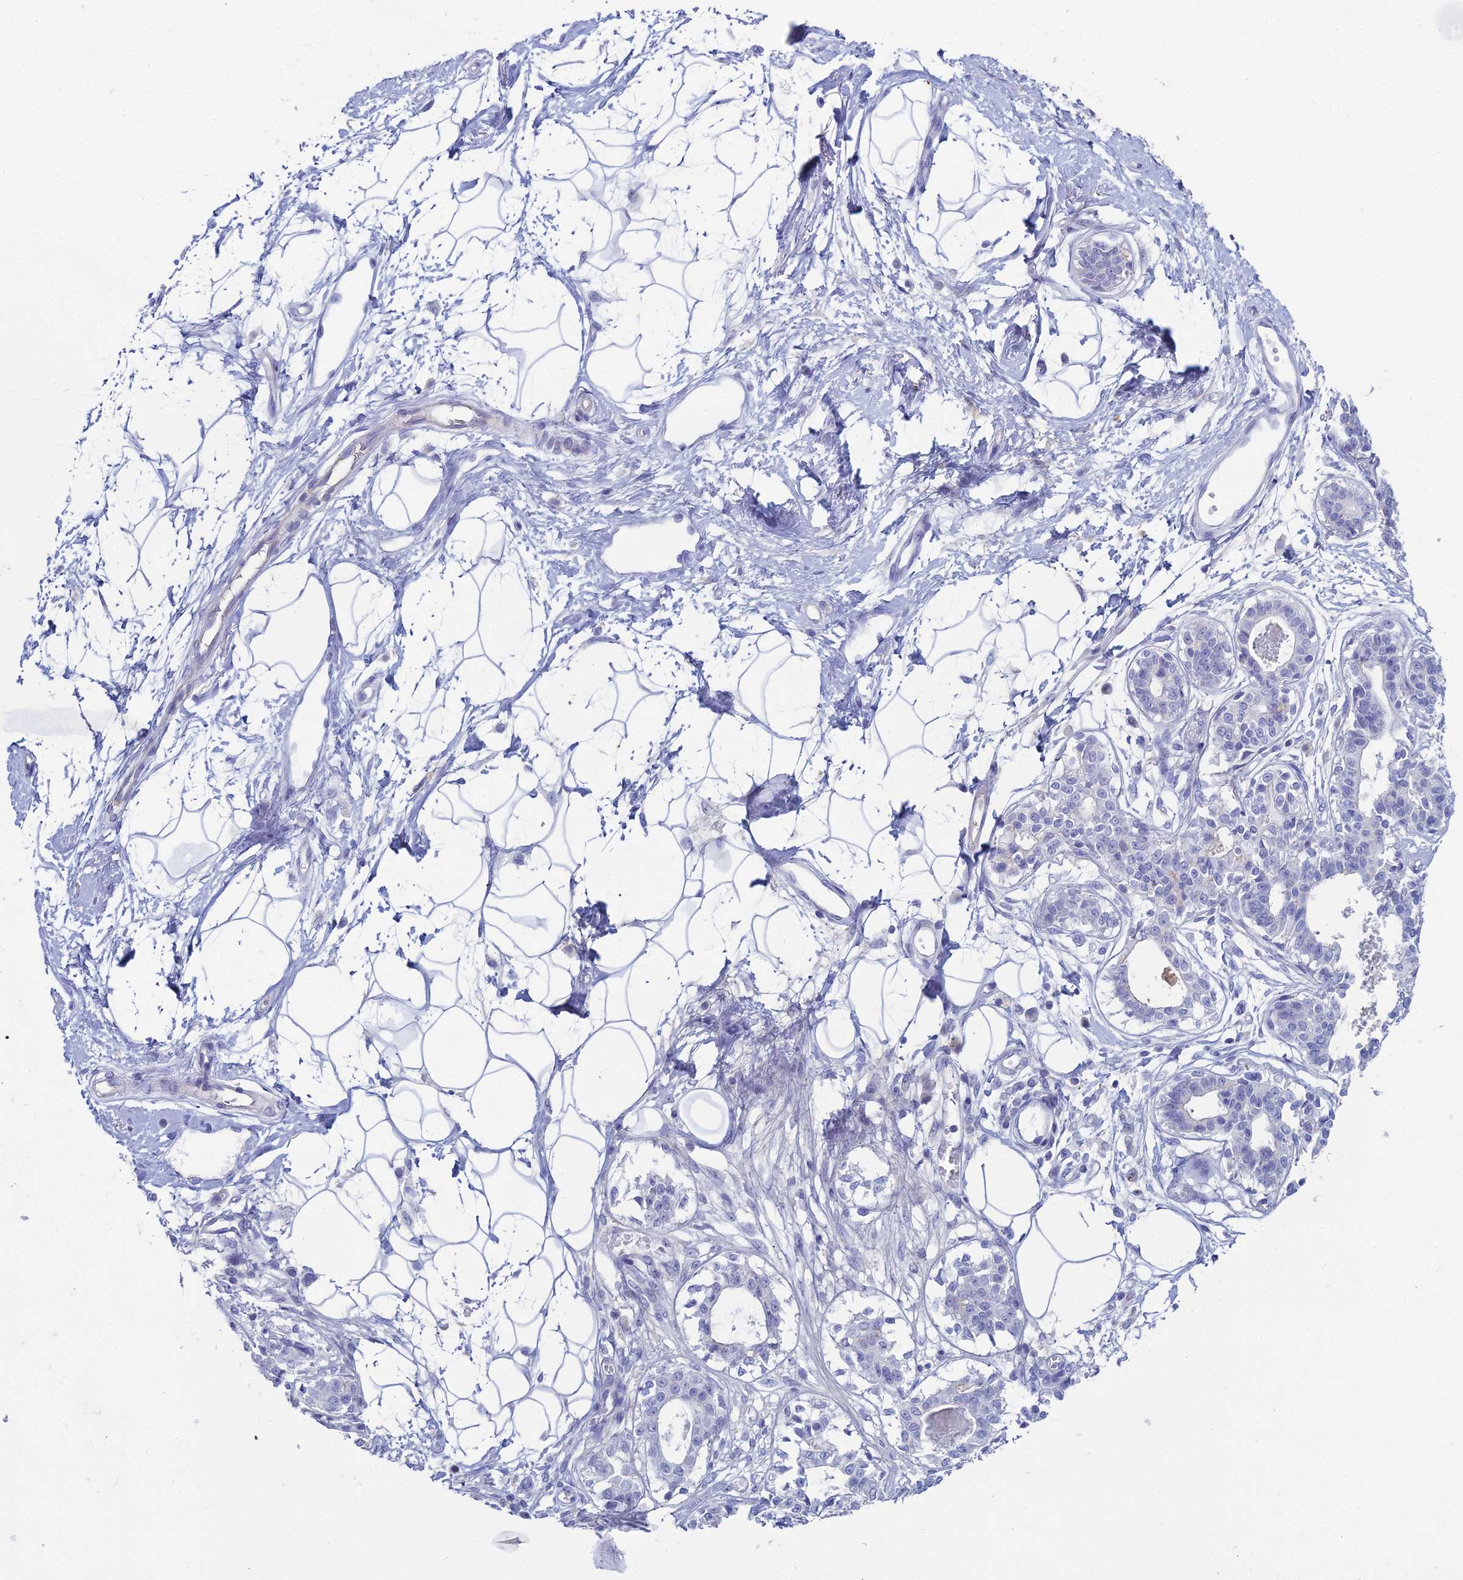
{"staining": {"intensity": "negative", "quantity": "none", "location": "none"}, "tissue": "breast", "cell_type": "Adipocytes", "image_type": "normal", "snomed": [{"axis": "morphology", "description": "Normal tissue, NOS"}, {"axis": "topography", "description": "Breast"}], "caption": "Immunohistochemistry (IHC) histopathology image of normal breast stained for a protein (brown), which demonstrates no positivity in adipocytes.", "gene": "ACE", "patient": {"sex": "female", "age": 45}}